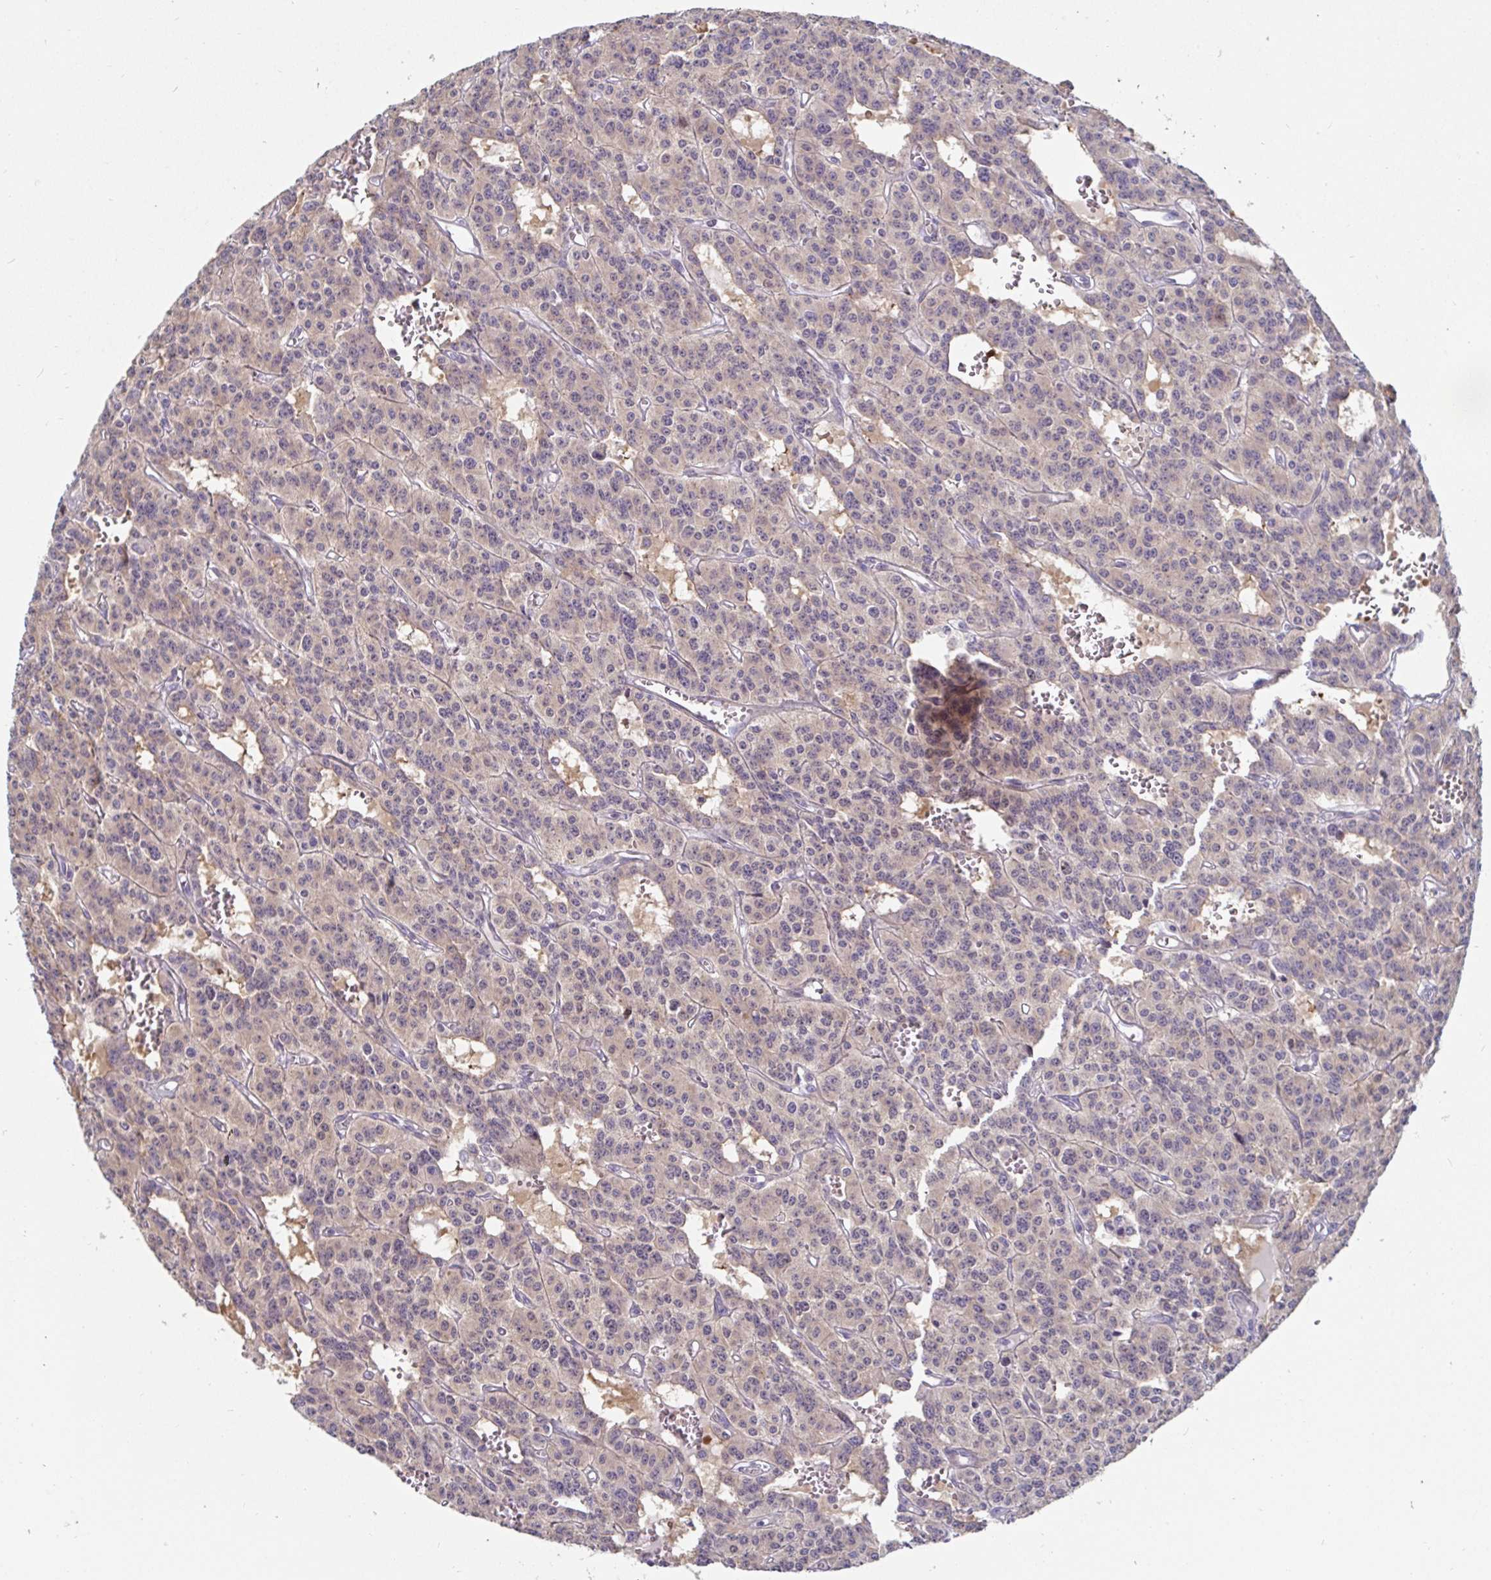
{"staining": {"intensity": "weak", "quantity": "25%-75%", "location": "cytoplasmic/membranous"}, "tissue": "carcinoid", "cell_type": "Tumor cells", "image_type": "cancer", "snomed": [{"axis": "morphology", "description": "Carcinoid, malignant, NOS"}, {"axis": "topography", "description": "Lung"}], "caption": "Carcinoid (malignant) stained for a protein (brown) demonstrates weak cytoplasmic/membranous positive staining in approximately 25%-75% of tumor cells.", "gene": "SSH2", "patient": {"sex": "female", "age": 71}}